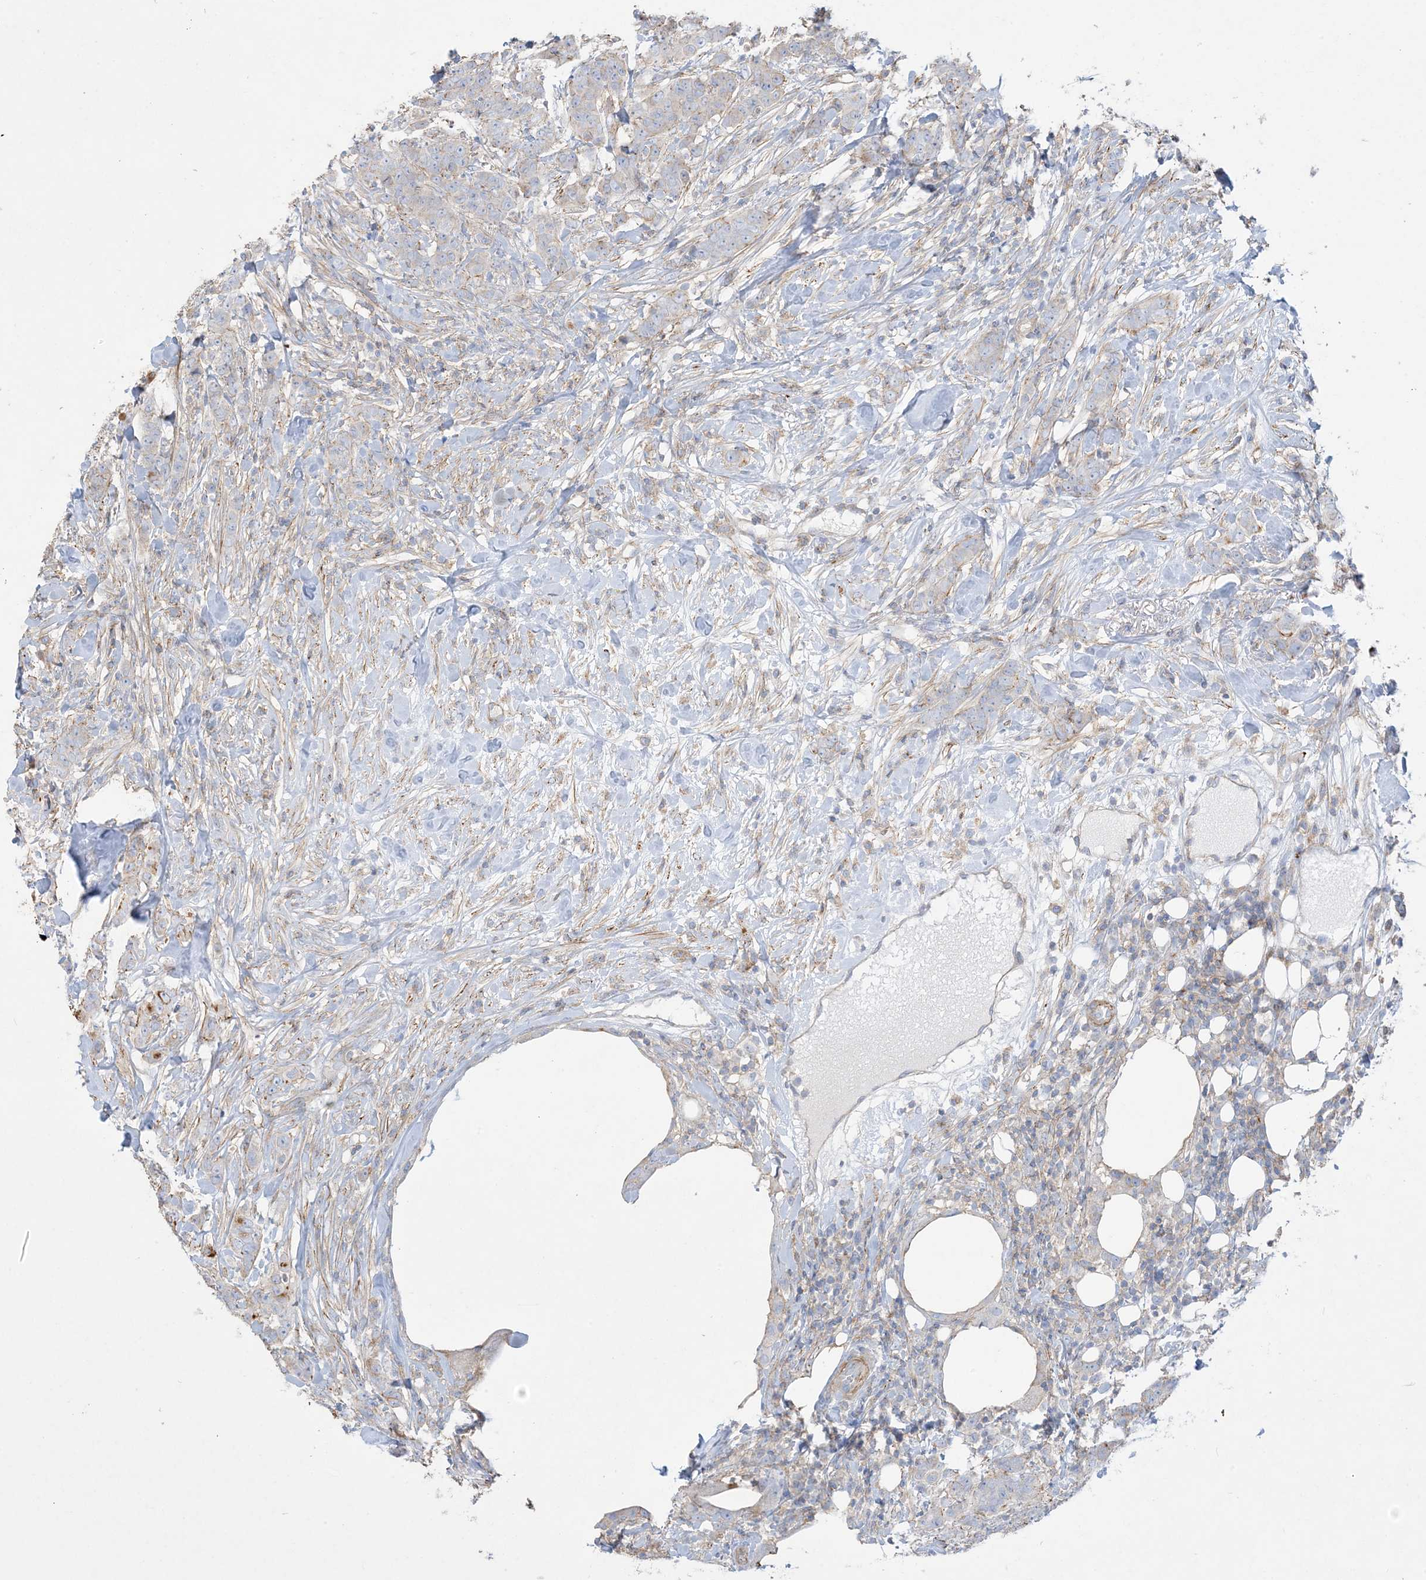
{"staining": {"intensity": "negative", "quantity": "none", "location": "none"}, "tissue": "breast cancer", "cell_type": "Tumor cells", "image_type": "cancer", "snomed": [{"axis": "morphology", "description": "Duct carcinoma"}, {"axis": "topography", "description": "Breast"}], "caption": "Tumor cells show no significant protein staining in breast cancer.", "gene": "GTF3C2", "patient": {"sex": "female", "age": 40}}